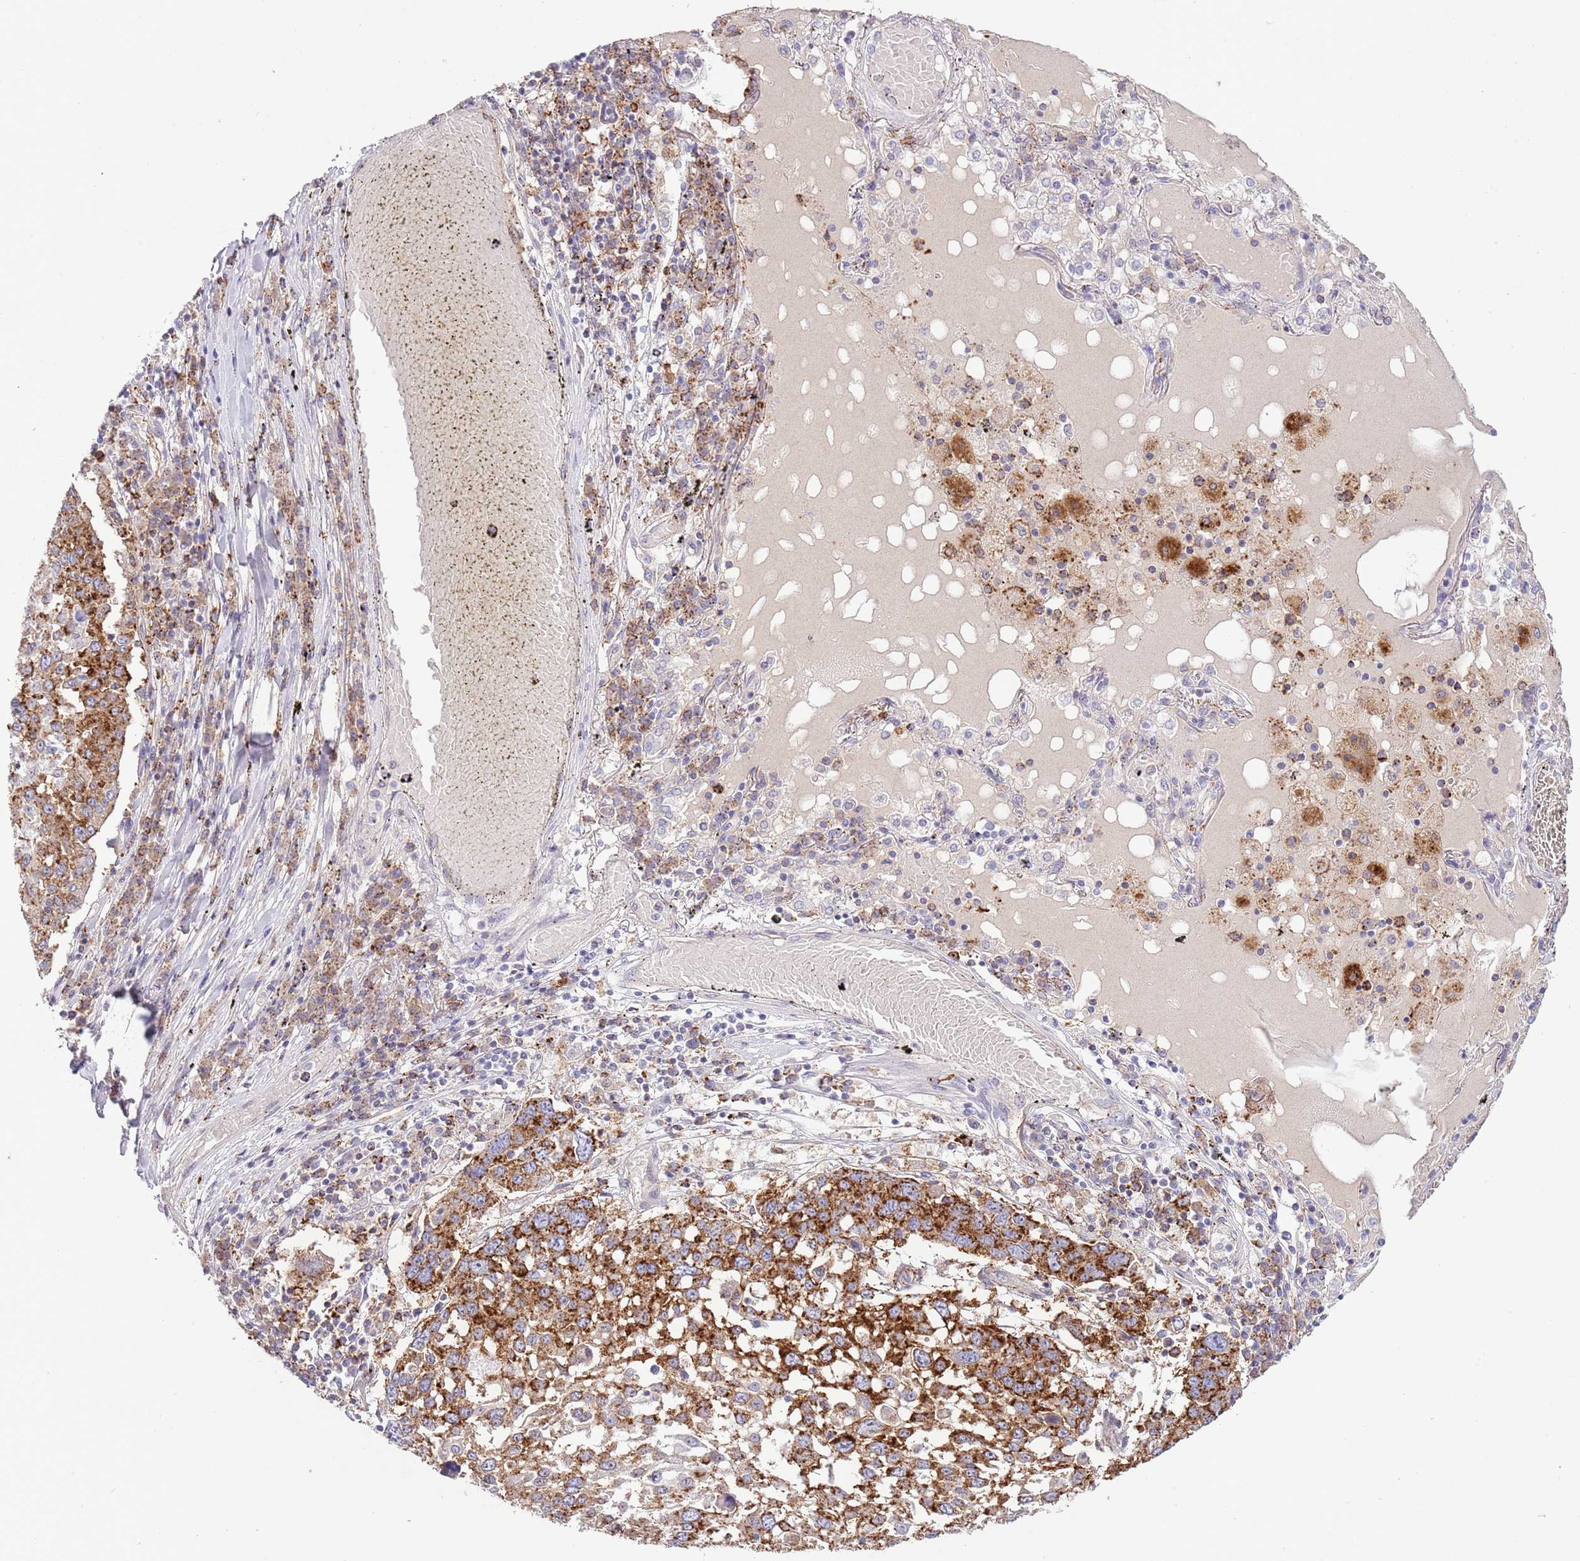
{"staining": {"intensity": "strong", "quantity": ">75%", "location": "cytoplasmic/membranous"}, "tissue": "lung cancer", "cell_type": "Tumor cells", "image_type": "cancer", "snomed": [{"axis": "morphology", "description": "Squamous cell carcinoma, NOS"}, {"axis": "topography", "description": "Lung"}], "caption": "Lung squamous cell carcinoma was stained to show a protein in brown. There is high levels of strong cytoplasmic/membranous positivity in approximately >75% of tumor cells. (IHC, brightfield microscopy, high magnification).", "gene": "ABHD17A", "patient": {"sex": "male", "age": 65}}